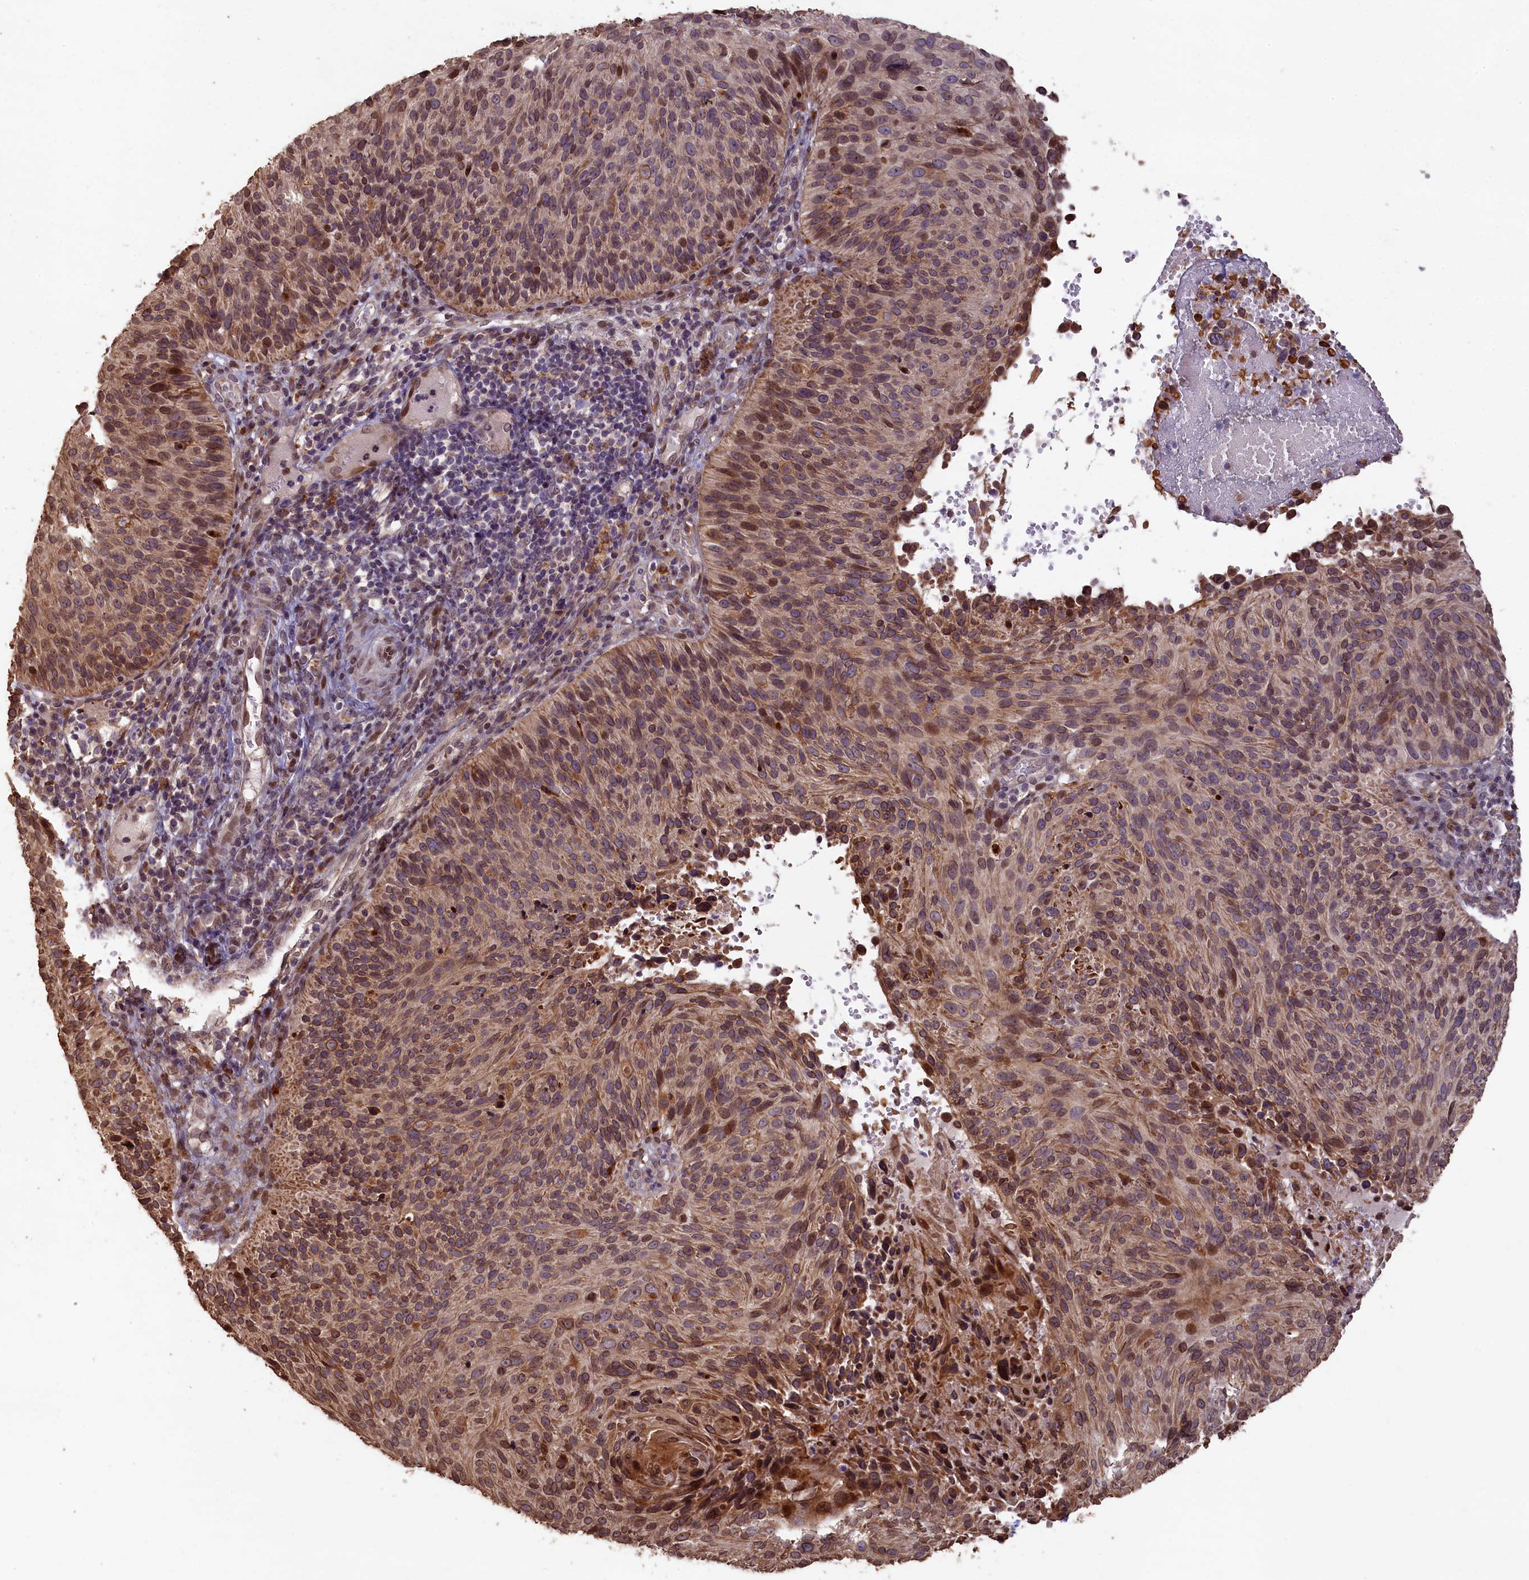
{"staining": {"intensity": "moderate", "quantity": ">75%", "location": "cytoplasmic/membranous,nuclear"}, "tissue": "cervical cancer", "cell_type": "Tumor cells", "image_type": "cancer", "snomed": [{"axis": "morphology", "description": "Squamous cell carcinoma, NOS"}, {"axis": "topography", "description": "Cervix"}], "caption": "This image shows immunohistochemistry staining of squamous cell carcinoma (cervical), with medium moderate cytoplasmic/membranous and nuclear expression in about >75% of tumor cells.", "gene": "SLC38A7", "patient": {"sex": "female", "age": 74}}